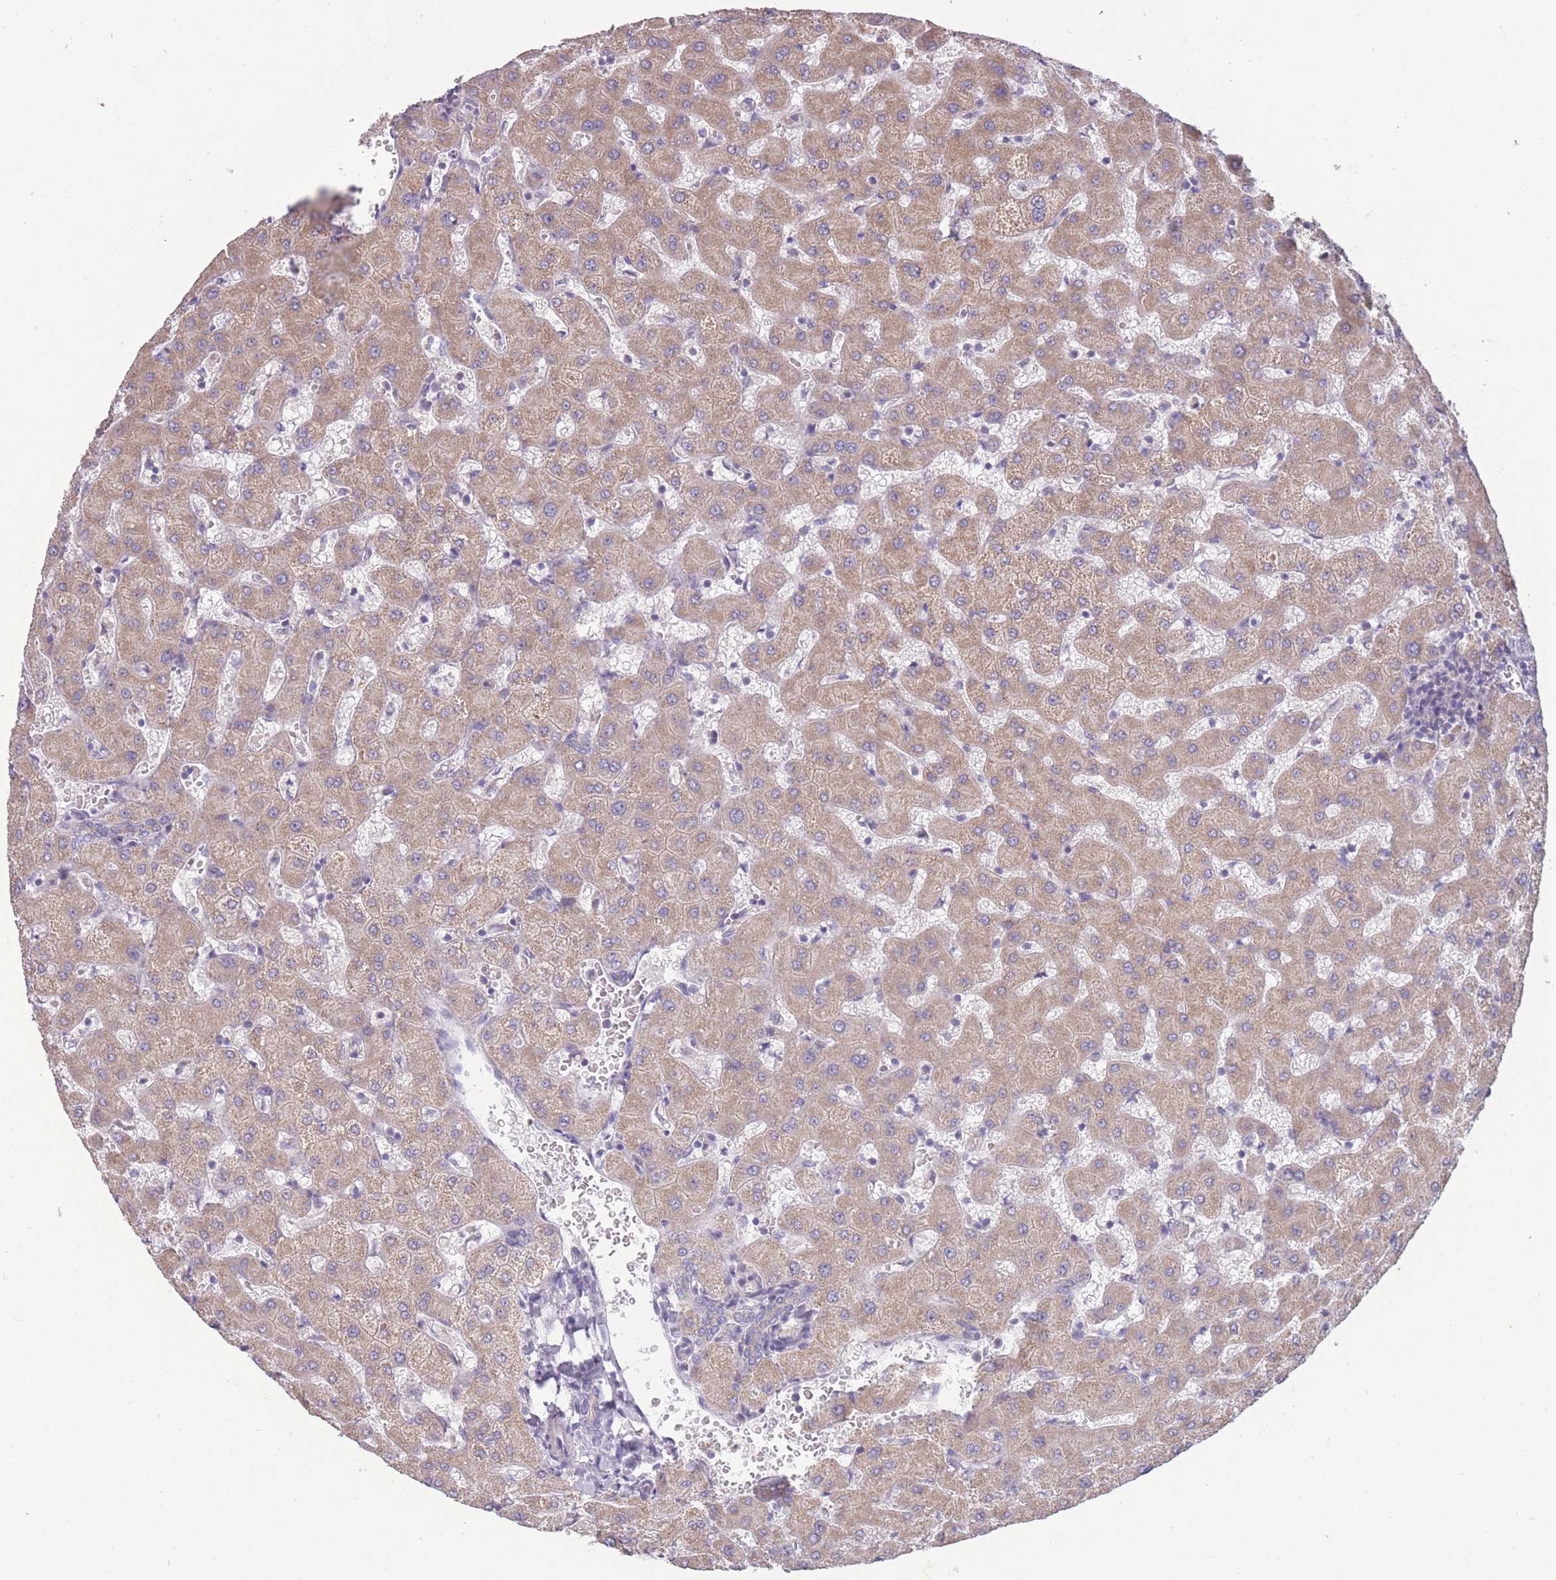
{"staining": {"intensity": "negative", "quantity": "none", "location": "none"}, "tissue": "liver", "cell_type": "Cholangiocytes", "image_type": "normal", "snomed": [{"axis": "morphology", "description": "Normal tissue, NOS"}, {"axis": "topography", "description": "Liver"}], "caption": "Cholangiocytes are negative for brown protein staining in normal liver. Nuclei are stained in blue.", "gene": "MRPS18C", "patient": {"sex": "female", "age": 63}}